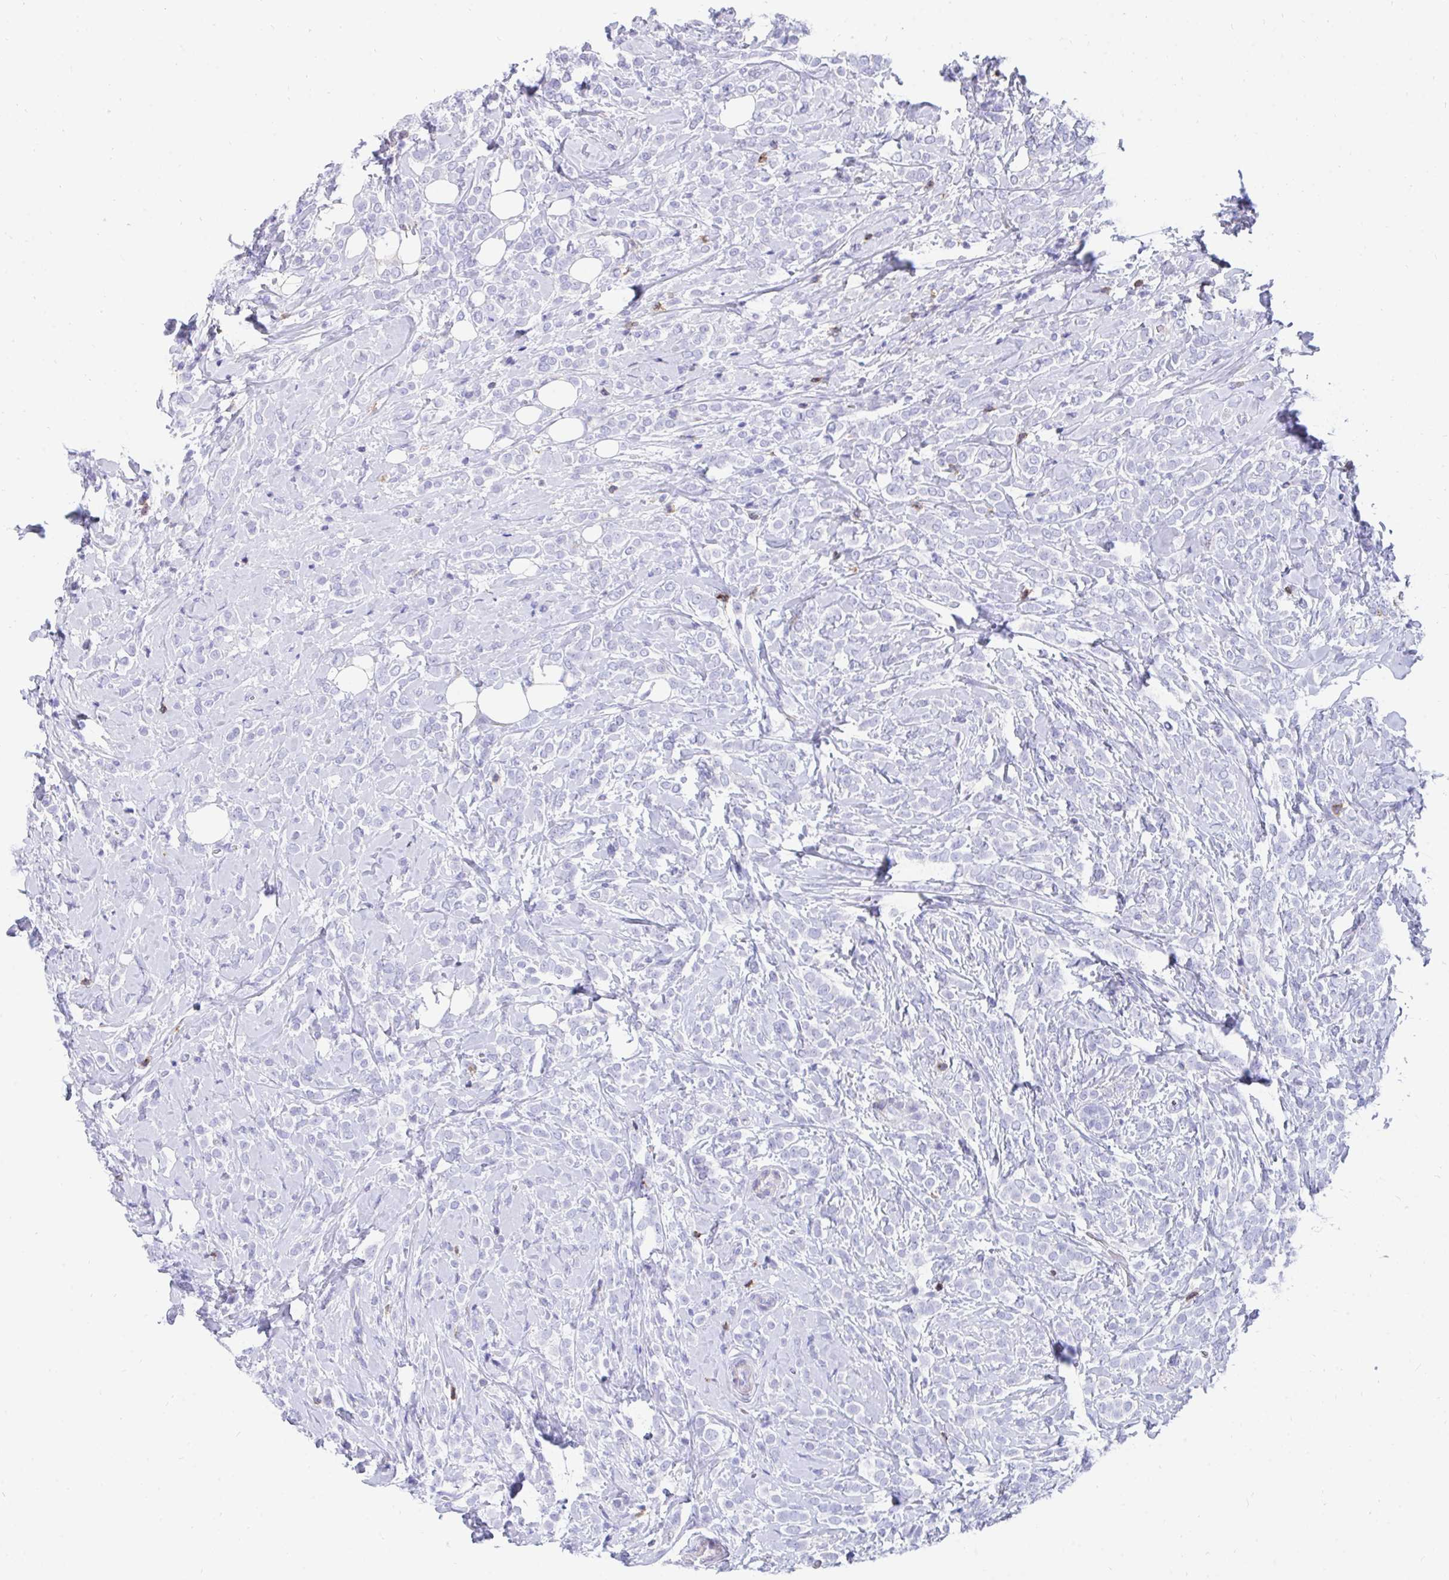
{"staining": {"intensity": "negative", "quantity": "none", "location": "none"}, "tissue": "breast cancer", "cell_type": "Tumor cells", "image_type": "cancer", "snomed": [{"axis": "morphology", "description": "Lobular carcinoma"}, {"axis": "topography", "description": "Breast"}], "caption": "The immunohistochemistry micrograph has no significant staining in tumor cells of breast cancer (lobular carcinoma) tissue.", "gene": "CD7", "patient": {"sex": "female", "age": 49}}